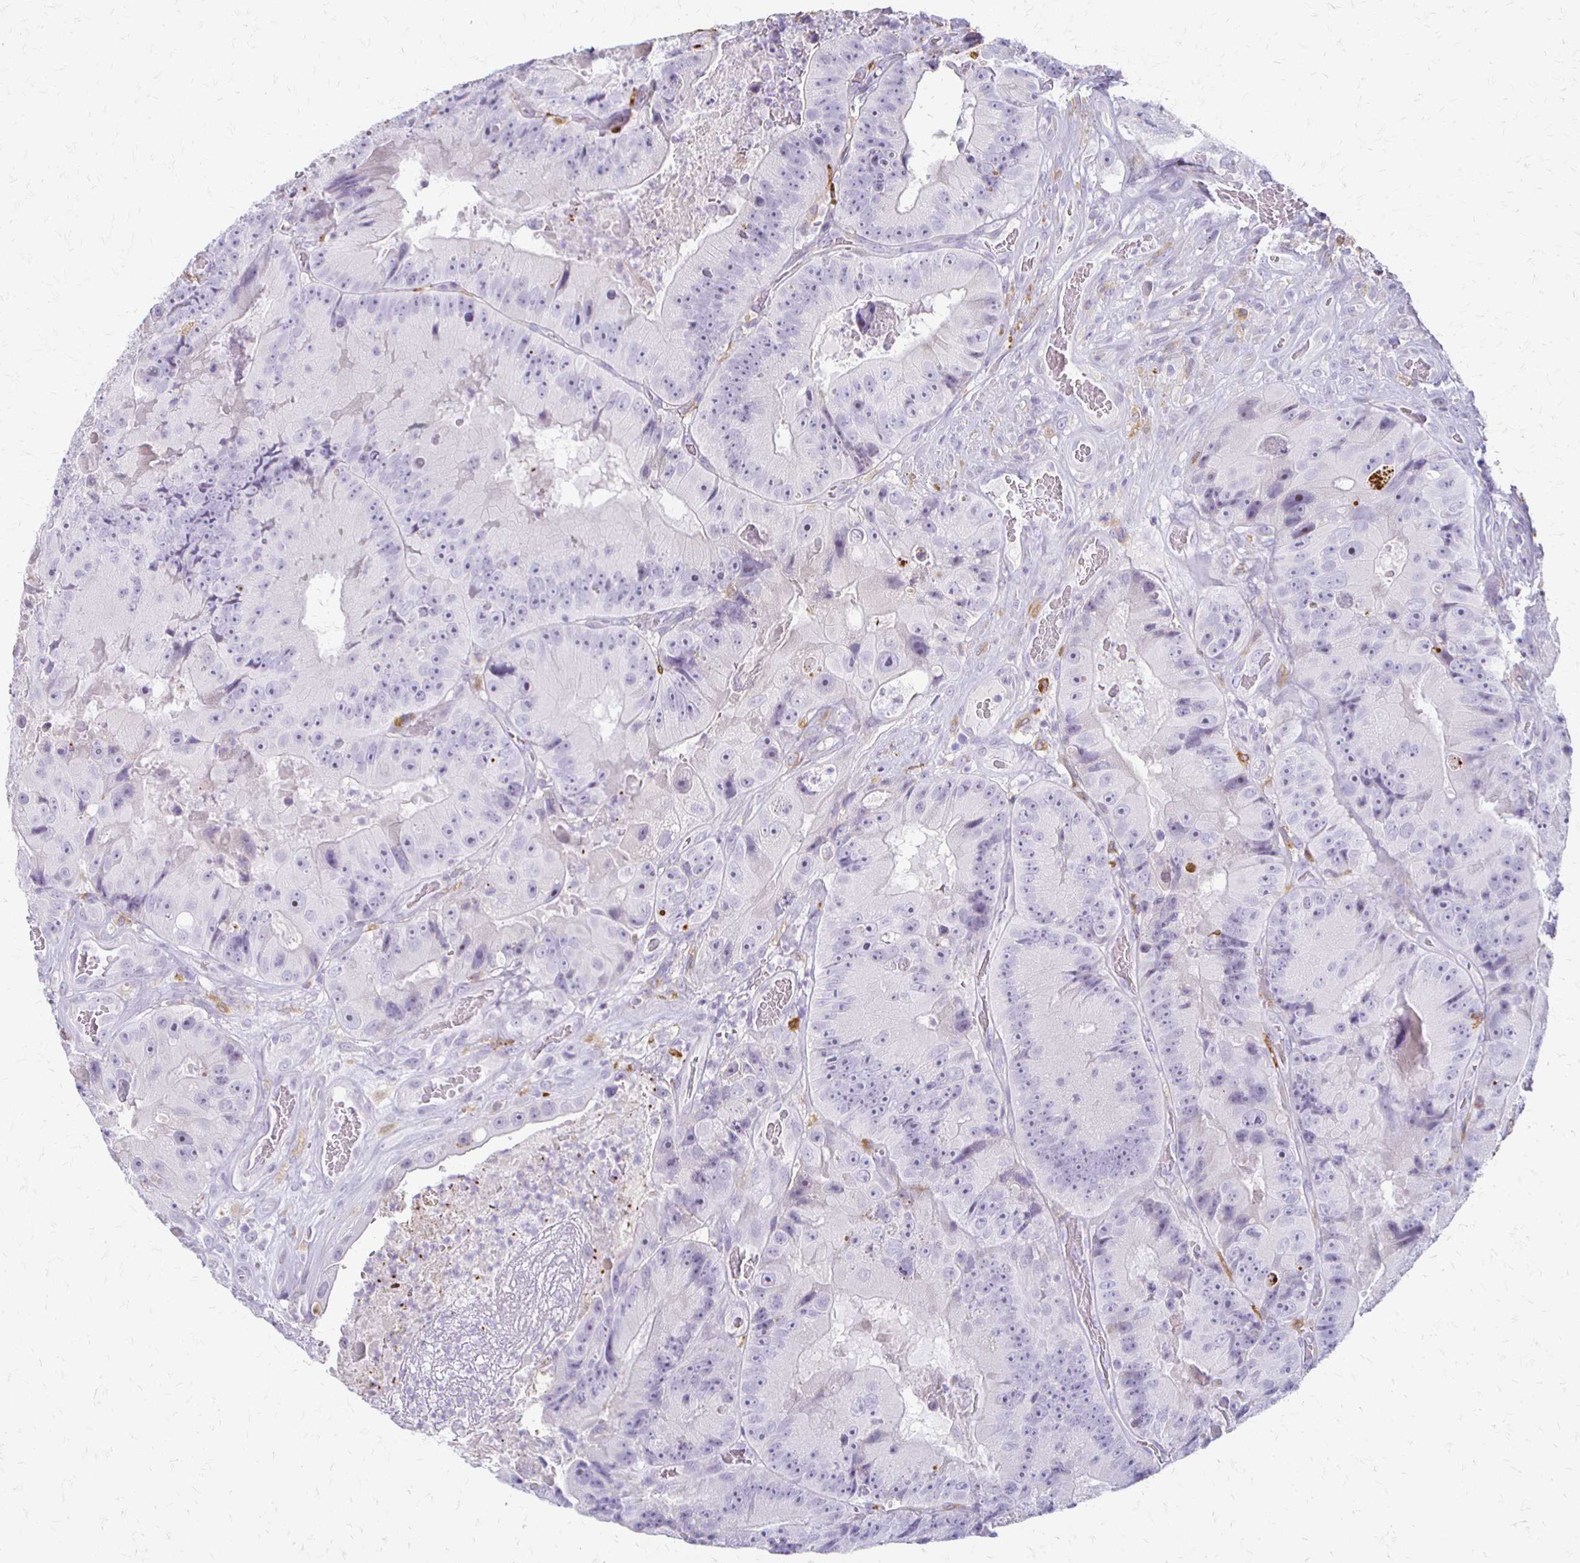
{"staining": {"intensity": "negative", "quantity": "none", "location": "none"}, "tissue": "colorectal cancer", "cell_type": "Tumor cells", "image_type": "cancer", "snomed": [{"axis": "morphology", "description": "Adenocarcinoma, NOS"}, {"axis": "topography", "description": "Colon"}], "caption": "Immunohistochemistry of human colorectal adenocarcinoma demonstrates no staining in tumor cells. The staining is performed using DAB (3,3'-diaminobenzidine) brown chromogen with nuclei counter-stained in using hematoxylin.", "gene": "ACP5", "patient": {"sex": "female", "age": 86}}